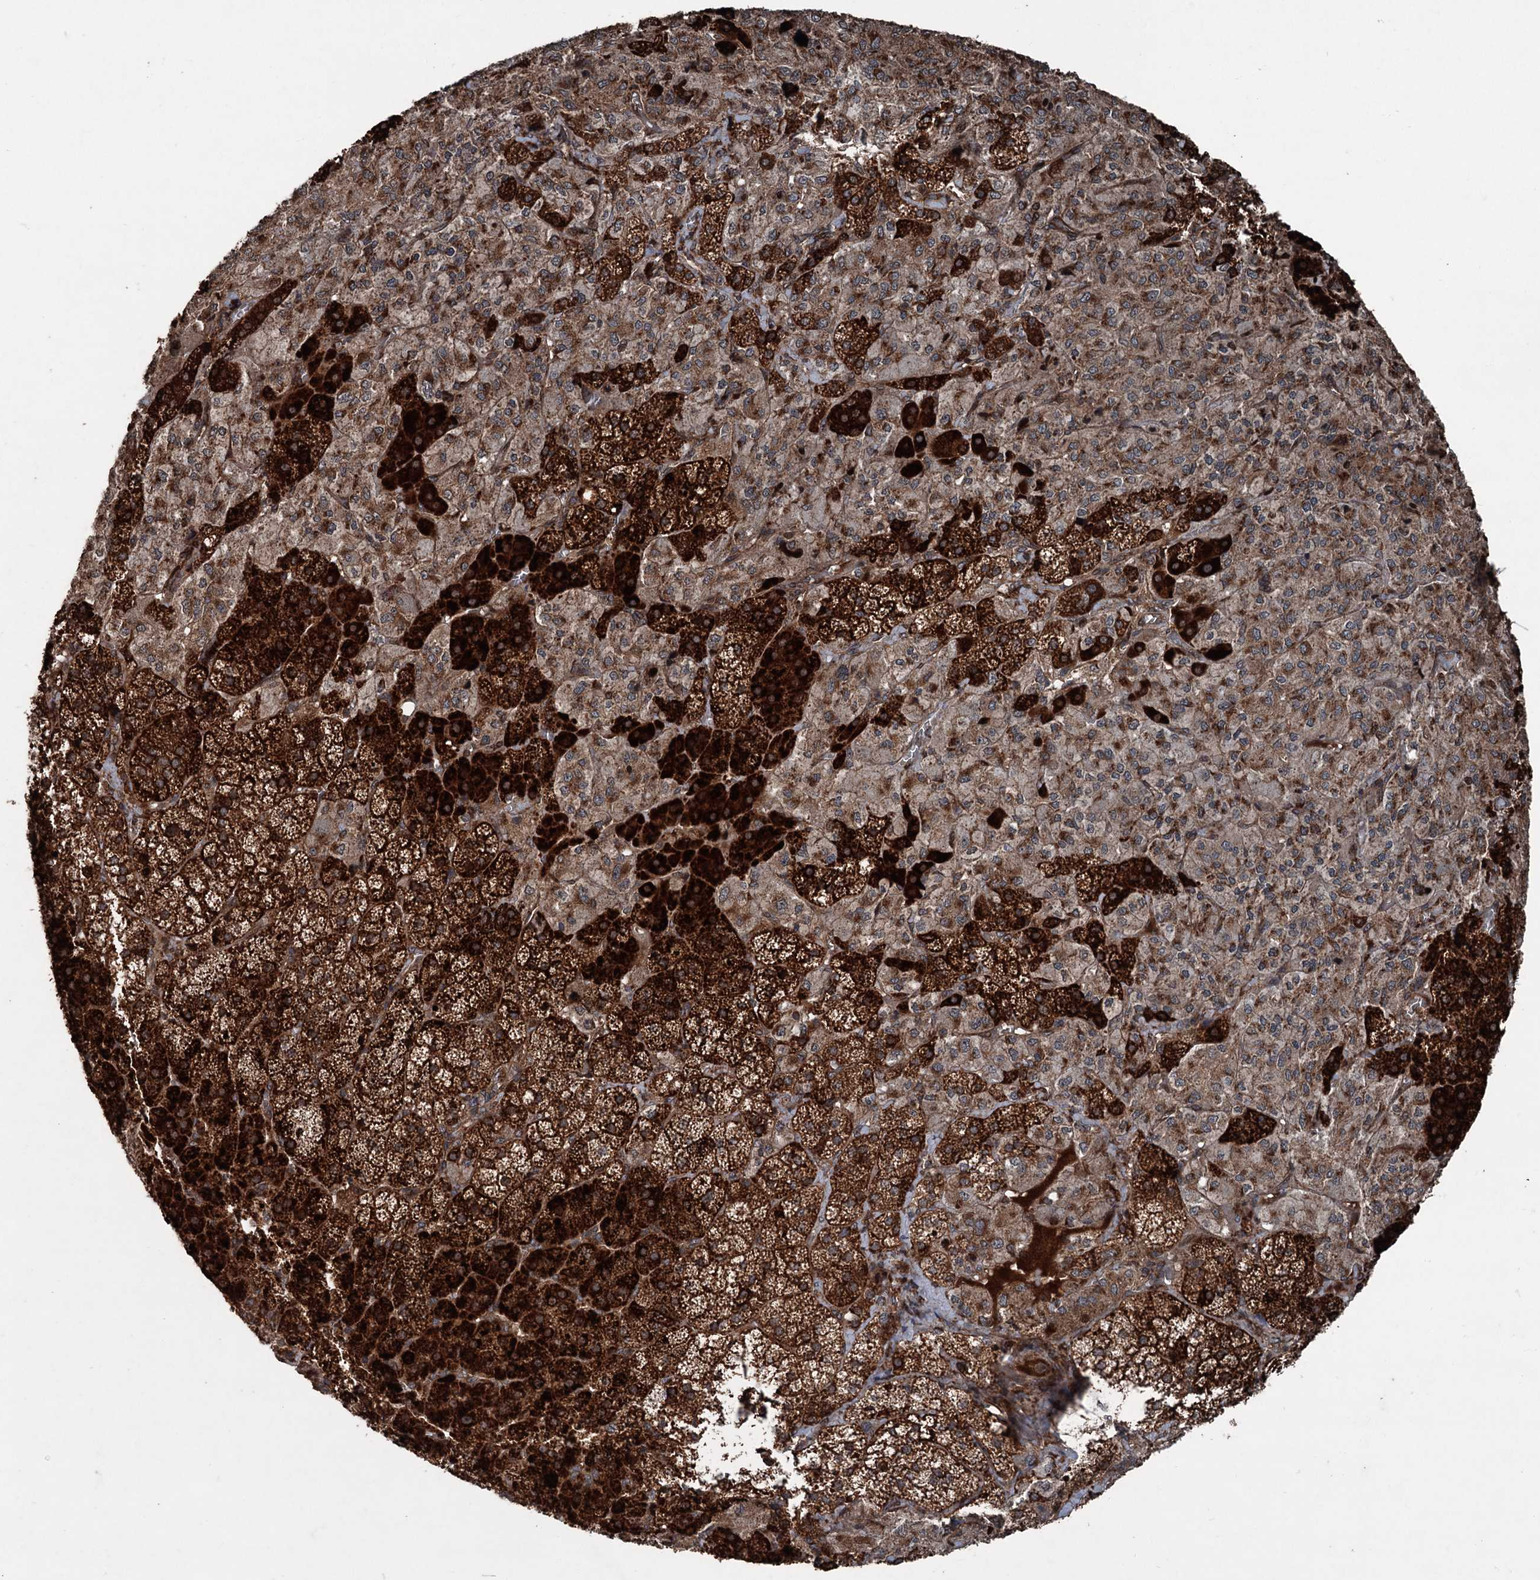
{"staining": {"intensity": "strong", "quantity": ">75%", "location": "cytoplasmic/membranous"}, "tissue": "adrenal gland", "cell_type": "Glandular cells", "image_type": "normal", "snomed": [{"axis": "morphology", "description": "Normal tissue, NOS"}, {"axis": "topography", "description": "Adrenal gland"}], "caption": "This micrograph displays IHC staining of unremarkable human adrenal gland, with high strong cytoplasmic/membranous positivity in about >75% of glandular cells.", "gene": "ALAS1", "patient": {"sex": "female", "age": 44}}